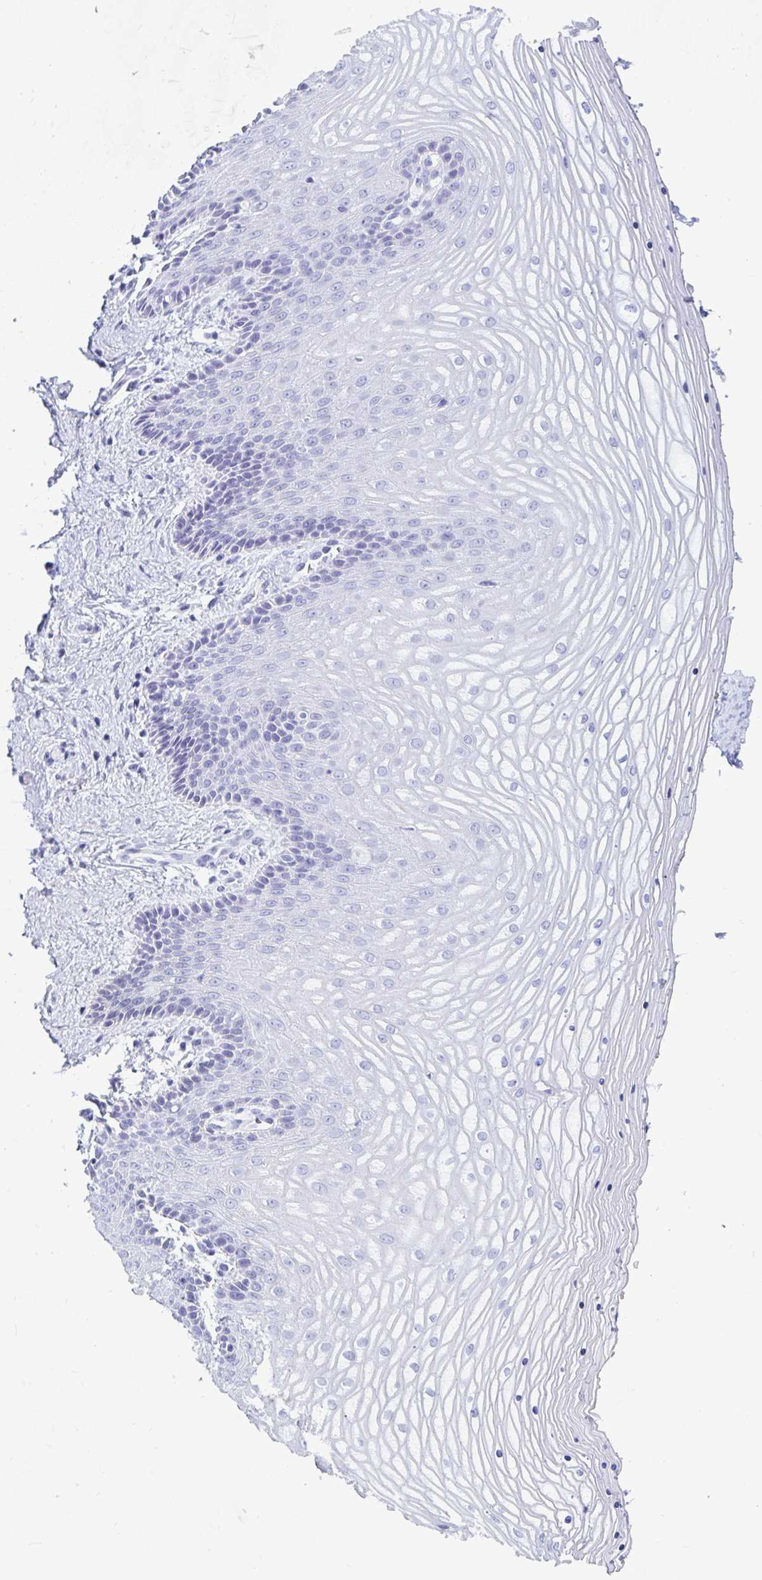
{"staining": {"intensity": "negative", "quantity": "none", "location": "none"}, "tissue": "vagina", "cell_type": "Squamous epithelial cells", "image_type": "normal", "snomed": [{"axis": "morphology", "description": "Normal tissue, NOS"}, {"axis": "topography", "description": "Vagina"}], "caption": "This image is of benign vagina stained with immunohistochemistry (IHC) to label a protein in brown with the nuclei are counter-stained blue. There is no expression in squamous epithelial cells. (DAB immunohistochemistry with hematoxylin counter stain).", "gene": "GKN2", "patient": {"sex": "female", "age": 45}}